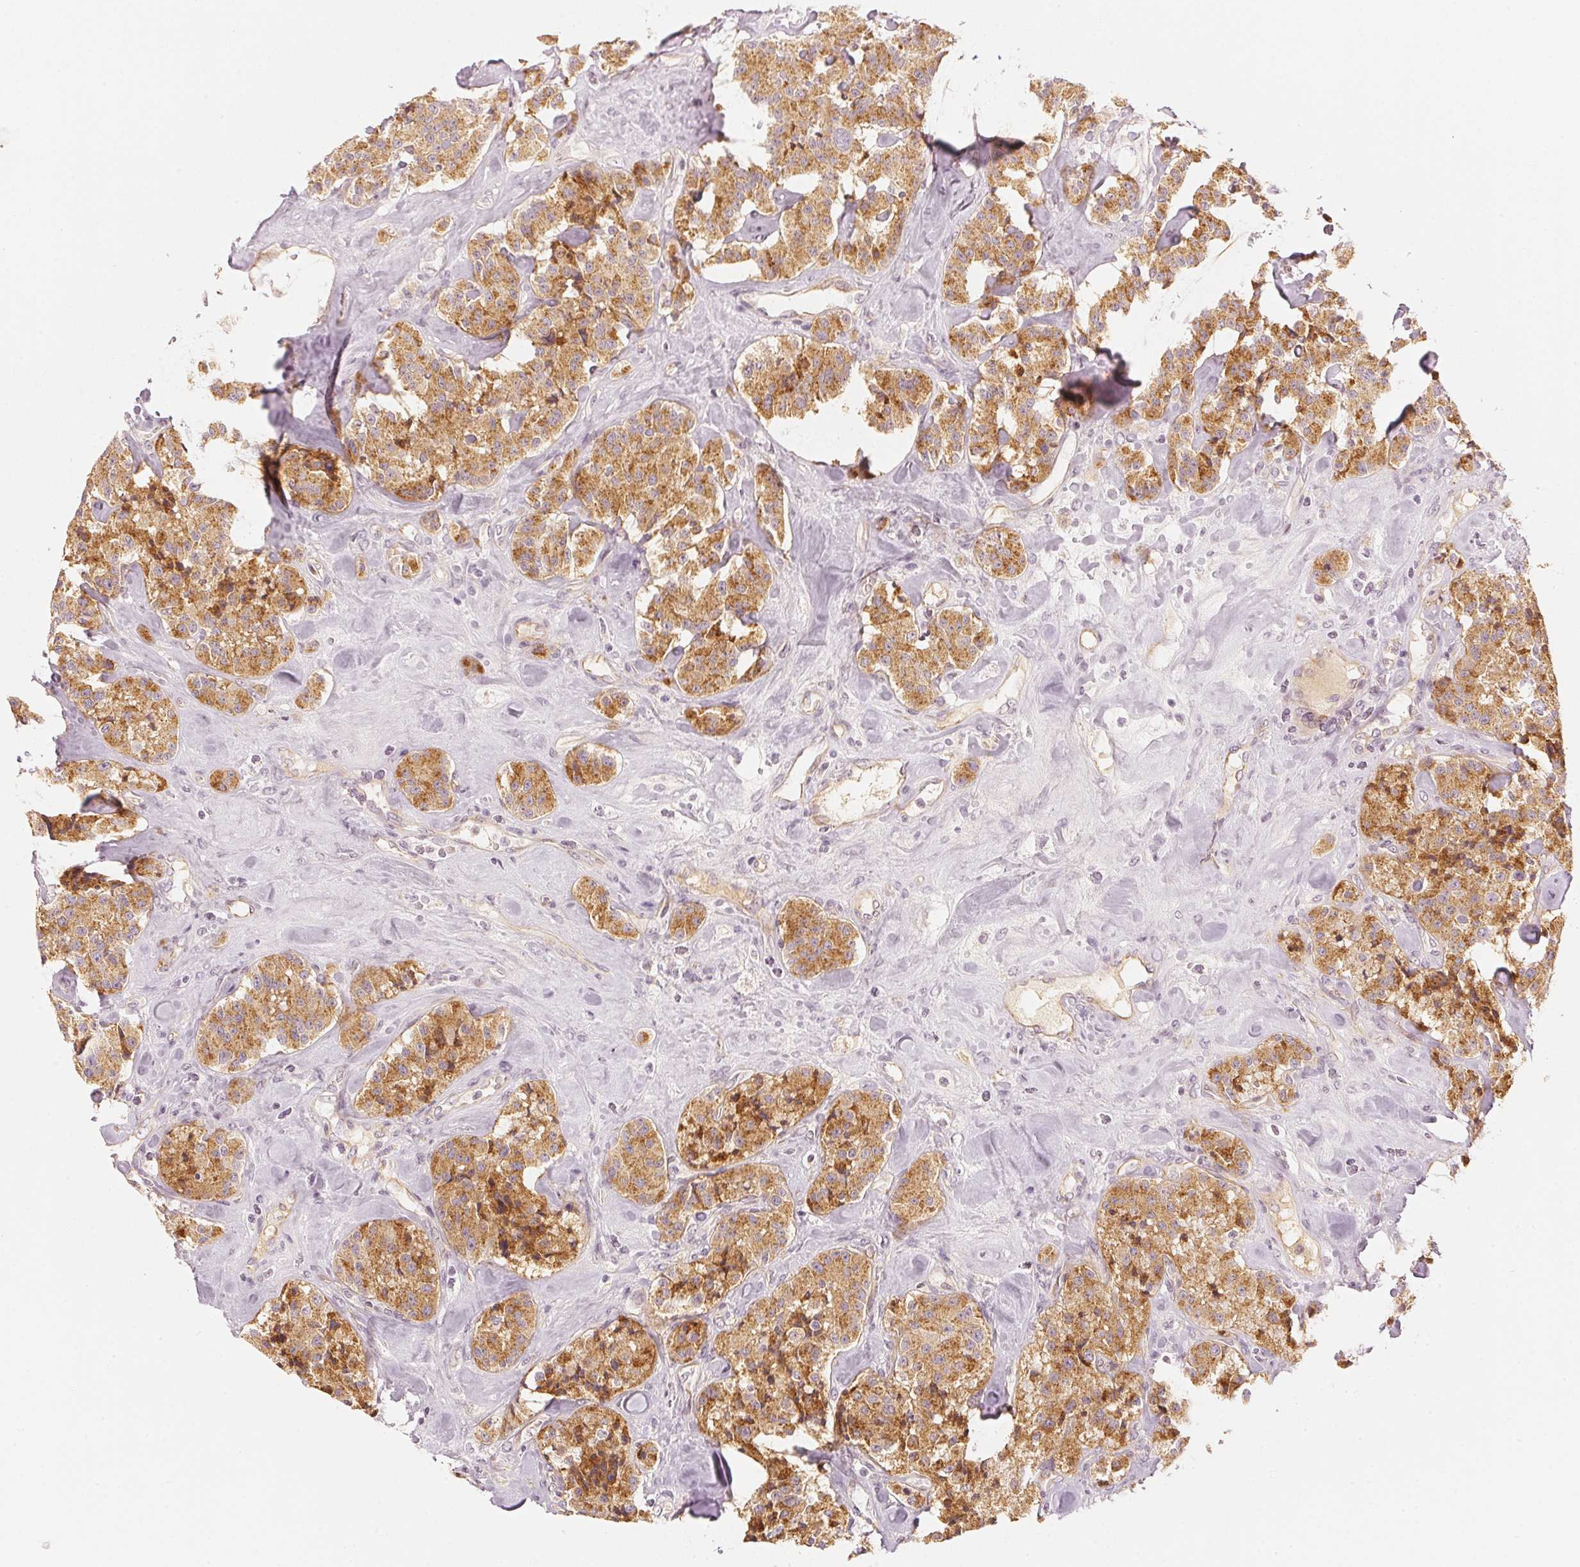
{"staining": {"intensity": "moderate", "quantity": ">75%", "location": "cytoplasmic/membranous"}, "tissue": "carcinoid", "cell_type": "Tumor cells", "image_type": "cancer", "snomed": [{"axis": "morphology", "description": "Carcinoid, malignant, NOS"}, {"axis": "topography", "description": "Pancreas"}], "caption": "Immunohistochemical staining of human malignant carcinoid reveals medium levels of moderate cytoplasmic/membranous protein staining in approximately >75% of tumor cells.", "gene": "APLP1", "patient": {"sex": "male", "age": 41}}